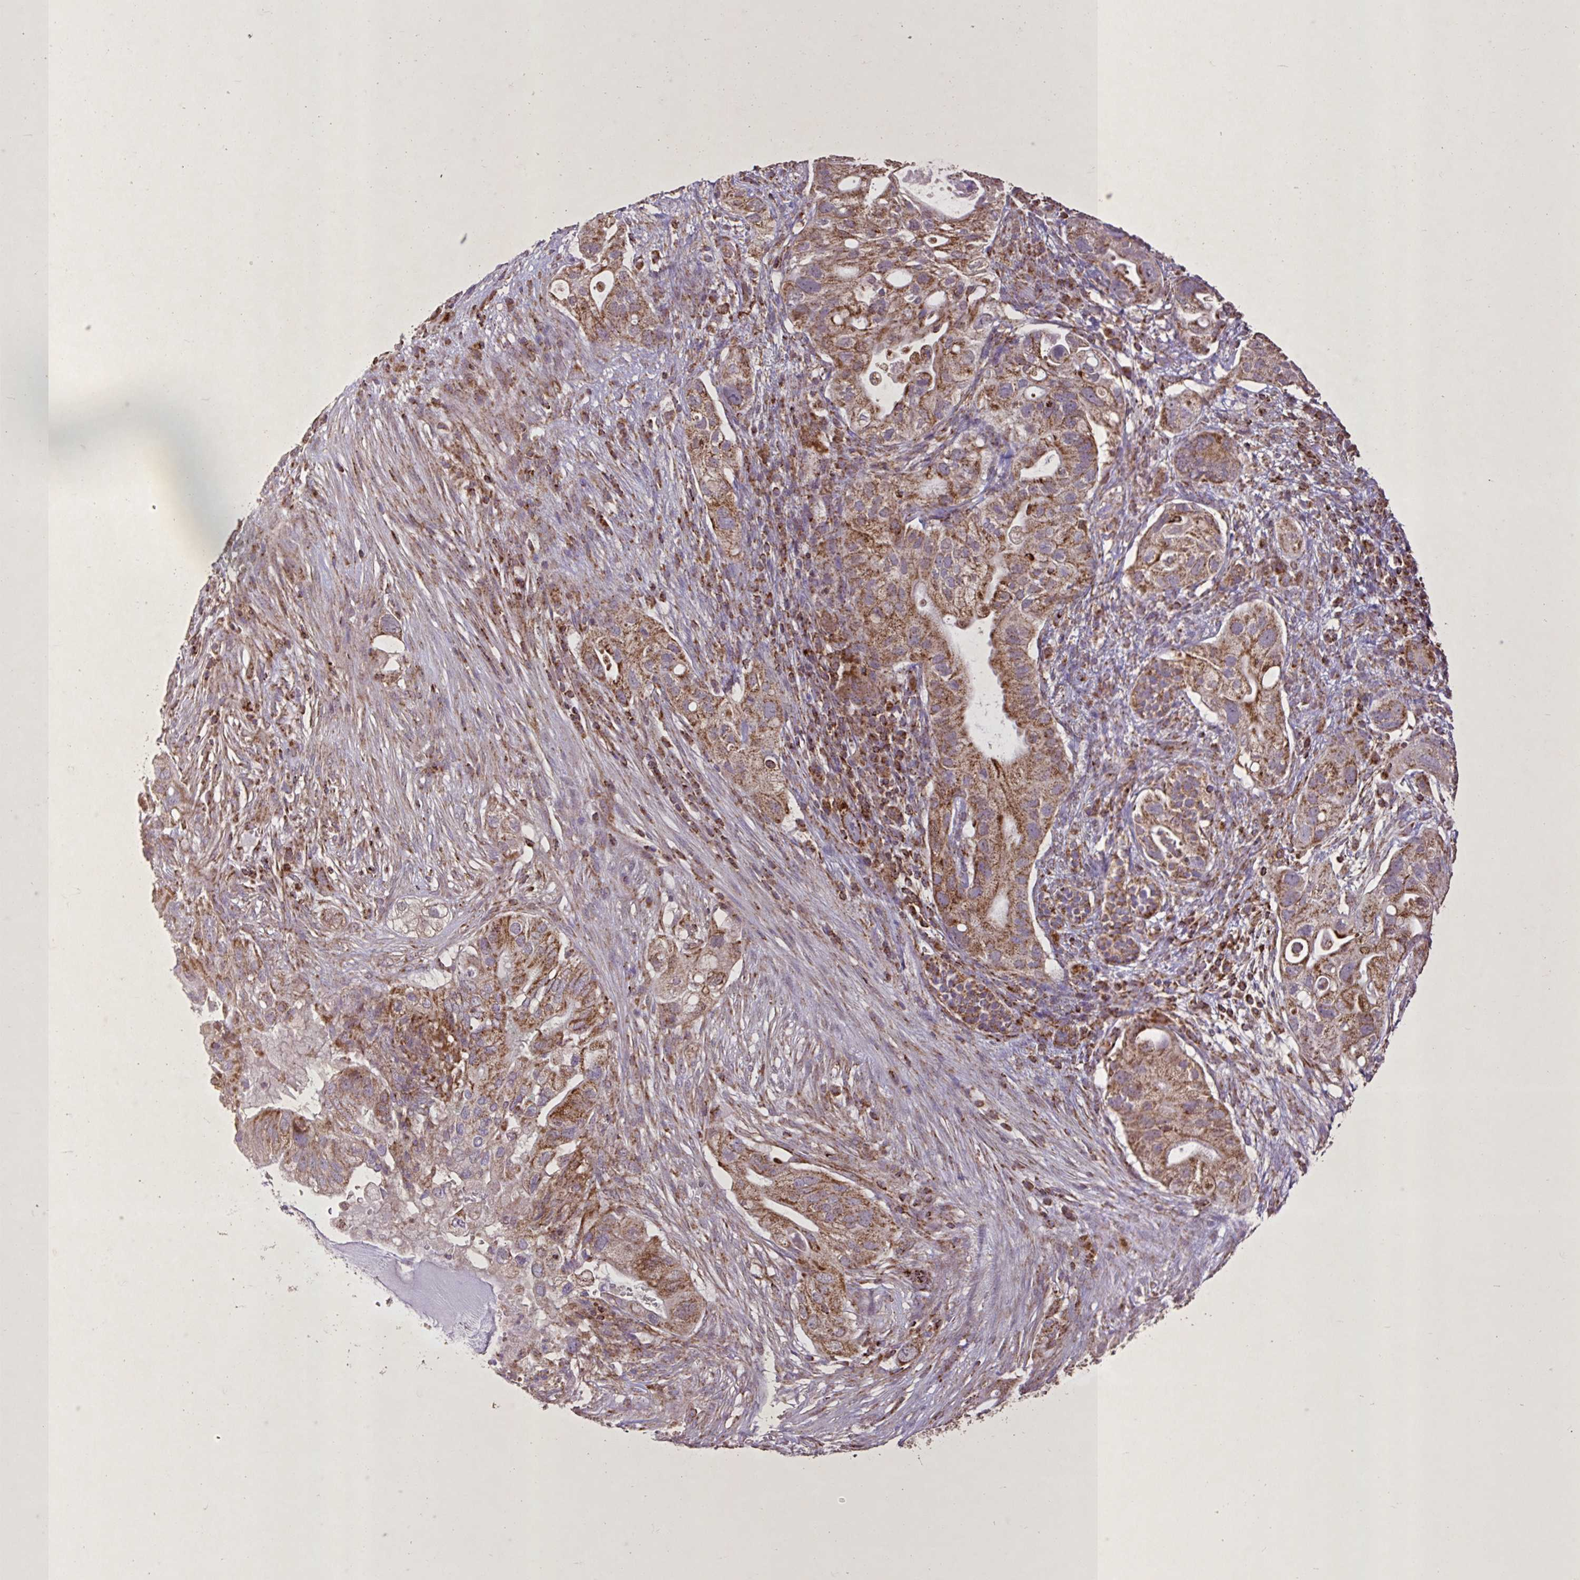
{"staining": {"intensity": "moderate", "quantity": ">75%", "location": "cytoplasmic/membranous"}, "tissue": "pancreatic cancer", "cell_type": "Tumor cells", "image_type": "cancer", "snomed": [{"axis": "morphology", "description": "Adenocarcinoma, NOS"}, {"axis": "topography", "description": "Pancreas"}], "caption": "A brown stain highlights moderate cytoplasmic/membranous expression of a protein in pancreatic adenocarcinoma tumor cells.", "gene": "AGK", "patient": {"sex": "female", "age": 72}}